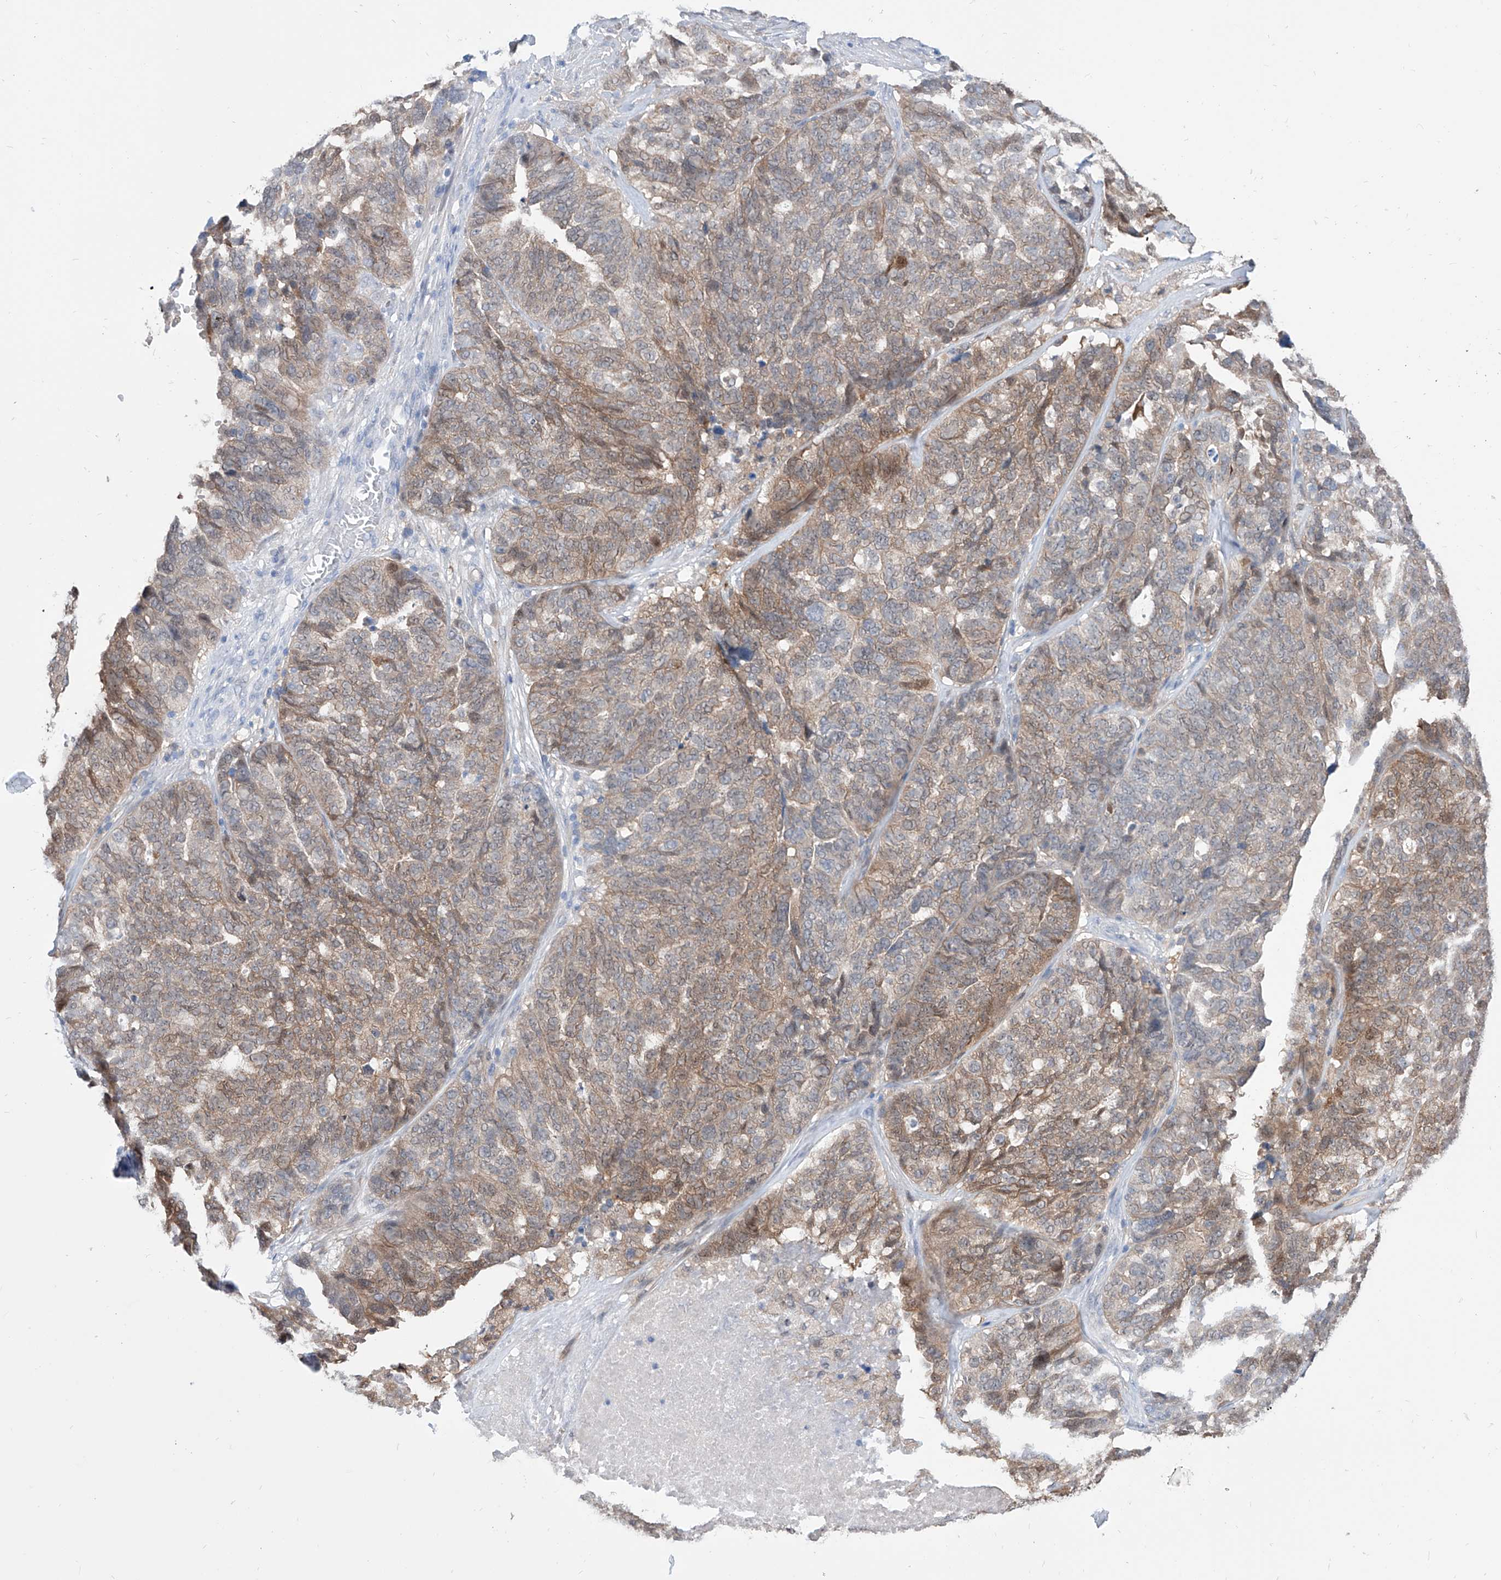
{"staining": {"intensity": "moderate", "quantity": ">75%", "location": "cytoplasmic/membranous,nuclear"}, "tissue": "ovarian cancer", "cell_type": "Tumor cells", "image_type": "cancer", "snomed": [{"axis": "morphology", "description": "Cystadenocarcinoma, serous, NOS"}, {"axis": "topography", "description": "Ovary"}], "caption": "Serous cystadenocarcinoma (ovarian) stained with a brown dye displays moderate cytoplasmic/membranous and nuclear positive positivity in about >75% of tumor cells.", "gene": "PDXK", "patient": {"sex": "female", "age": 59}}